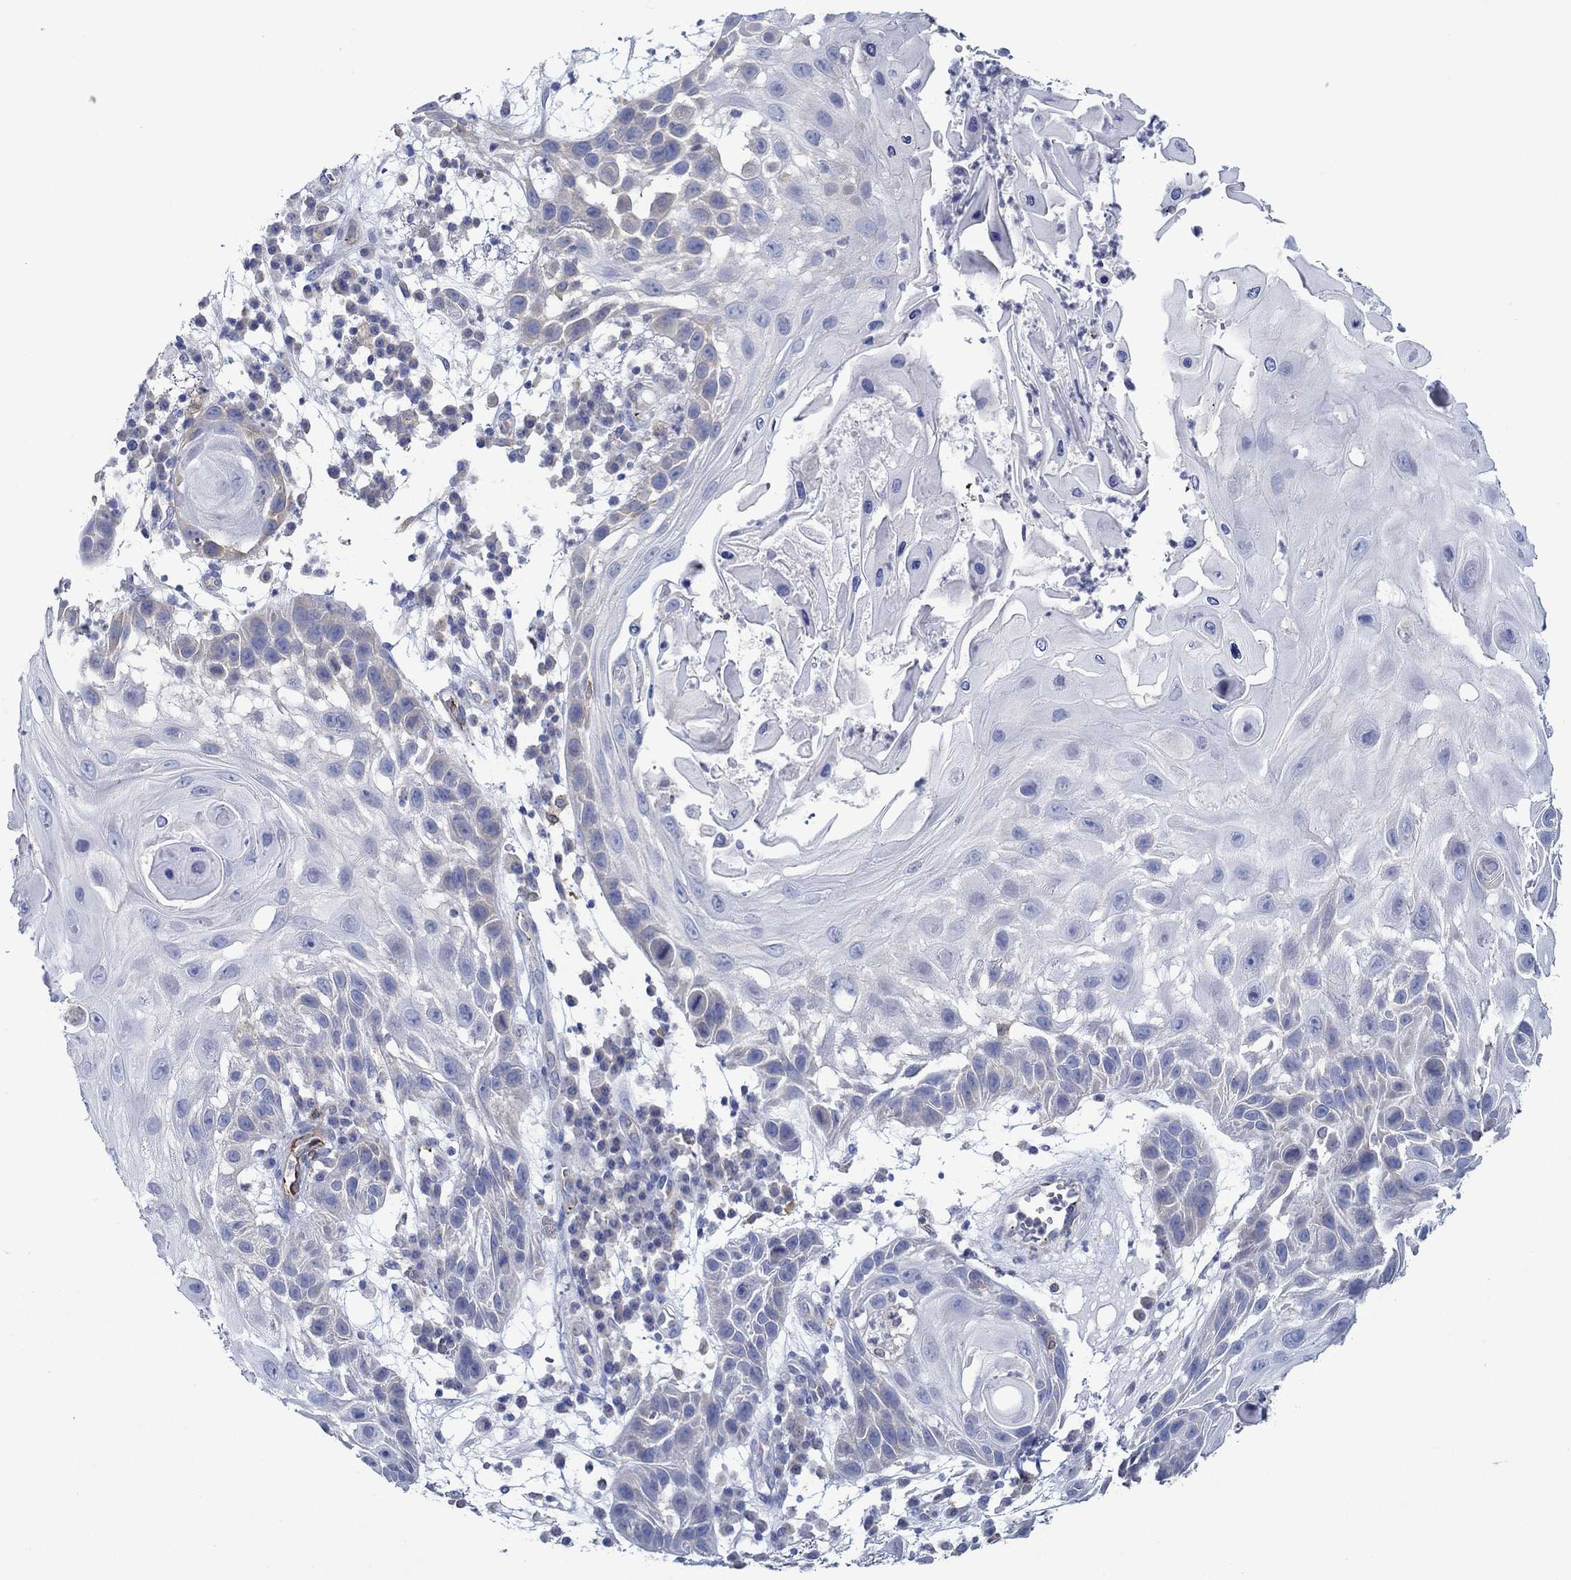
{"staining": {"intensity": "negative", "quantity": "none", "location": "none"}, "tissue": "skin cancer", "cell_type": "Tumor cells", "image_type": "cancer", "snomed": [{"axis": "morphology", "description": "Normal tissue, NOS"}, {"axis": "morphology", "description": "Squamous cell carcinoma, NOS"}, {"axis": "topography", "description": "Skin"}], "caption": "This is an immunohistochemistry (IHC) photomicrograph of skin squamous cell carcinoma. There is no expression in tumor cells.", "gene": "SLC27A3", "patient": {"sex": "male", "age": 79}}